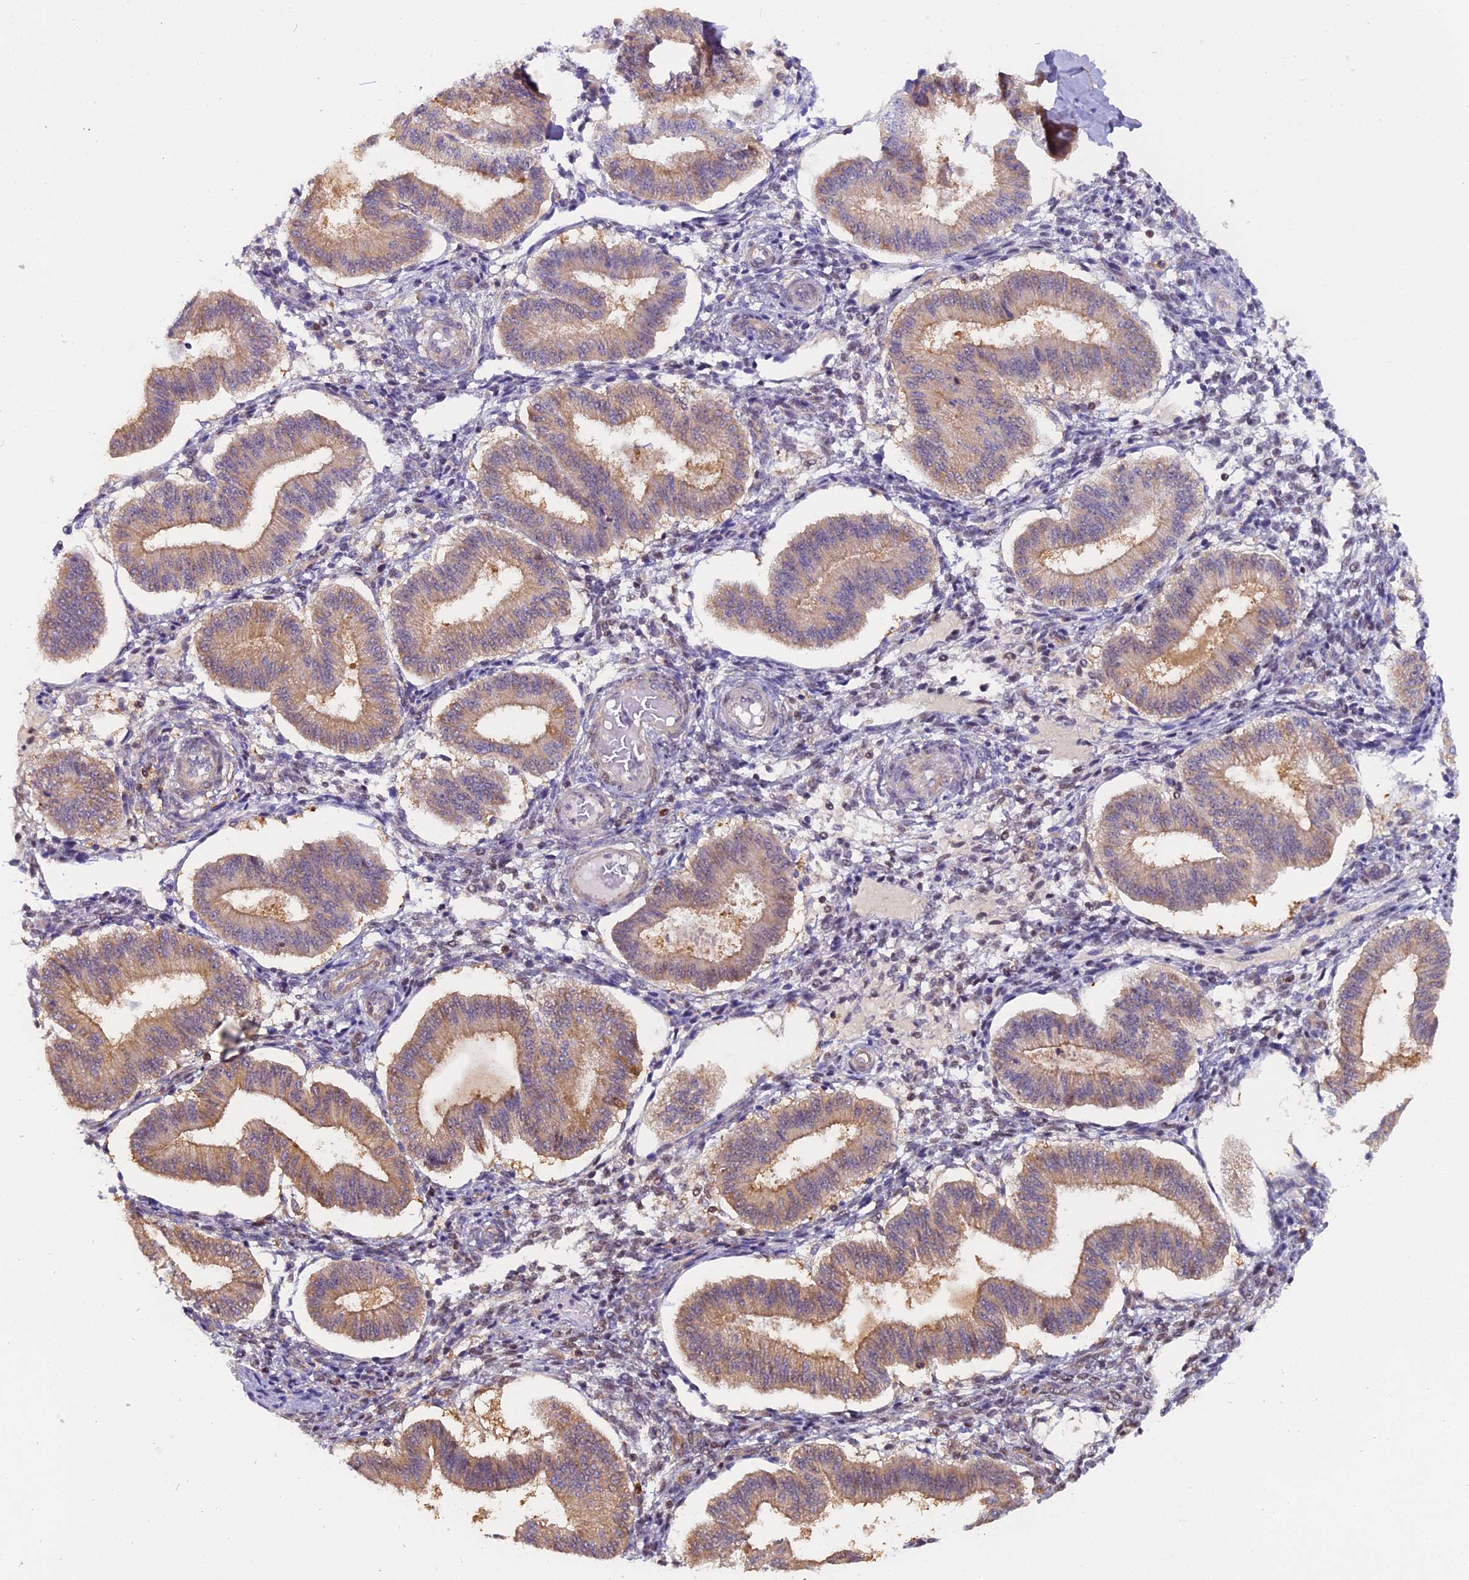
{"staining": {"intensity": "negative", "quantity": "none", "location": "none"}, "tissue": "endometrium", "cell_type": "Cells in endometrial stroma", "image_type": "normal", "snomed": [{"axis": "morphology", "description": "Normal tissue, NOS"}, {"axis": "topography", "description": "Endometrium"}], "caption": "Immunohistochemical staining of benign human endometrium exhibits no significant positivity in cells in endometrial stroma. (DAB immunohistochemistry (IHC) visualized using brightfield microscopy, high magnification).", "gene": "FAM118B", "patient": {"sex": "female", "age": 39}}